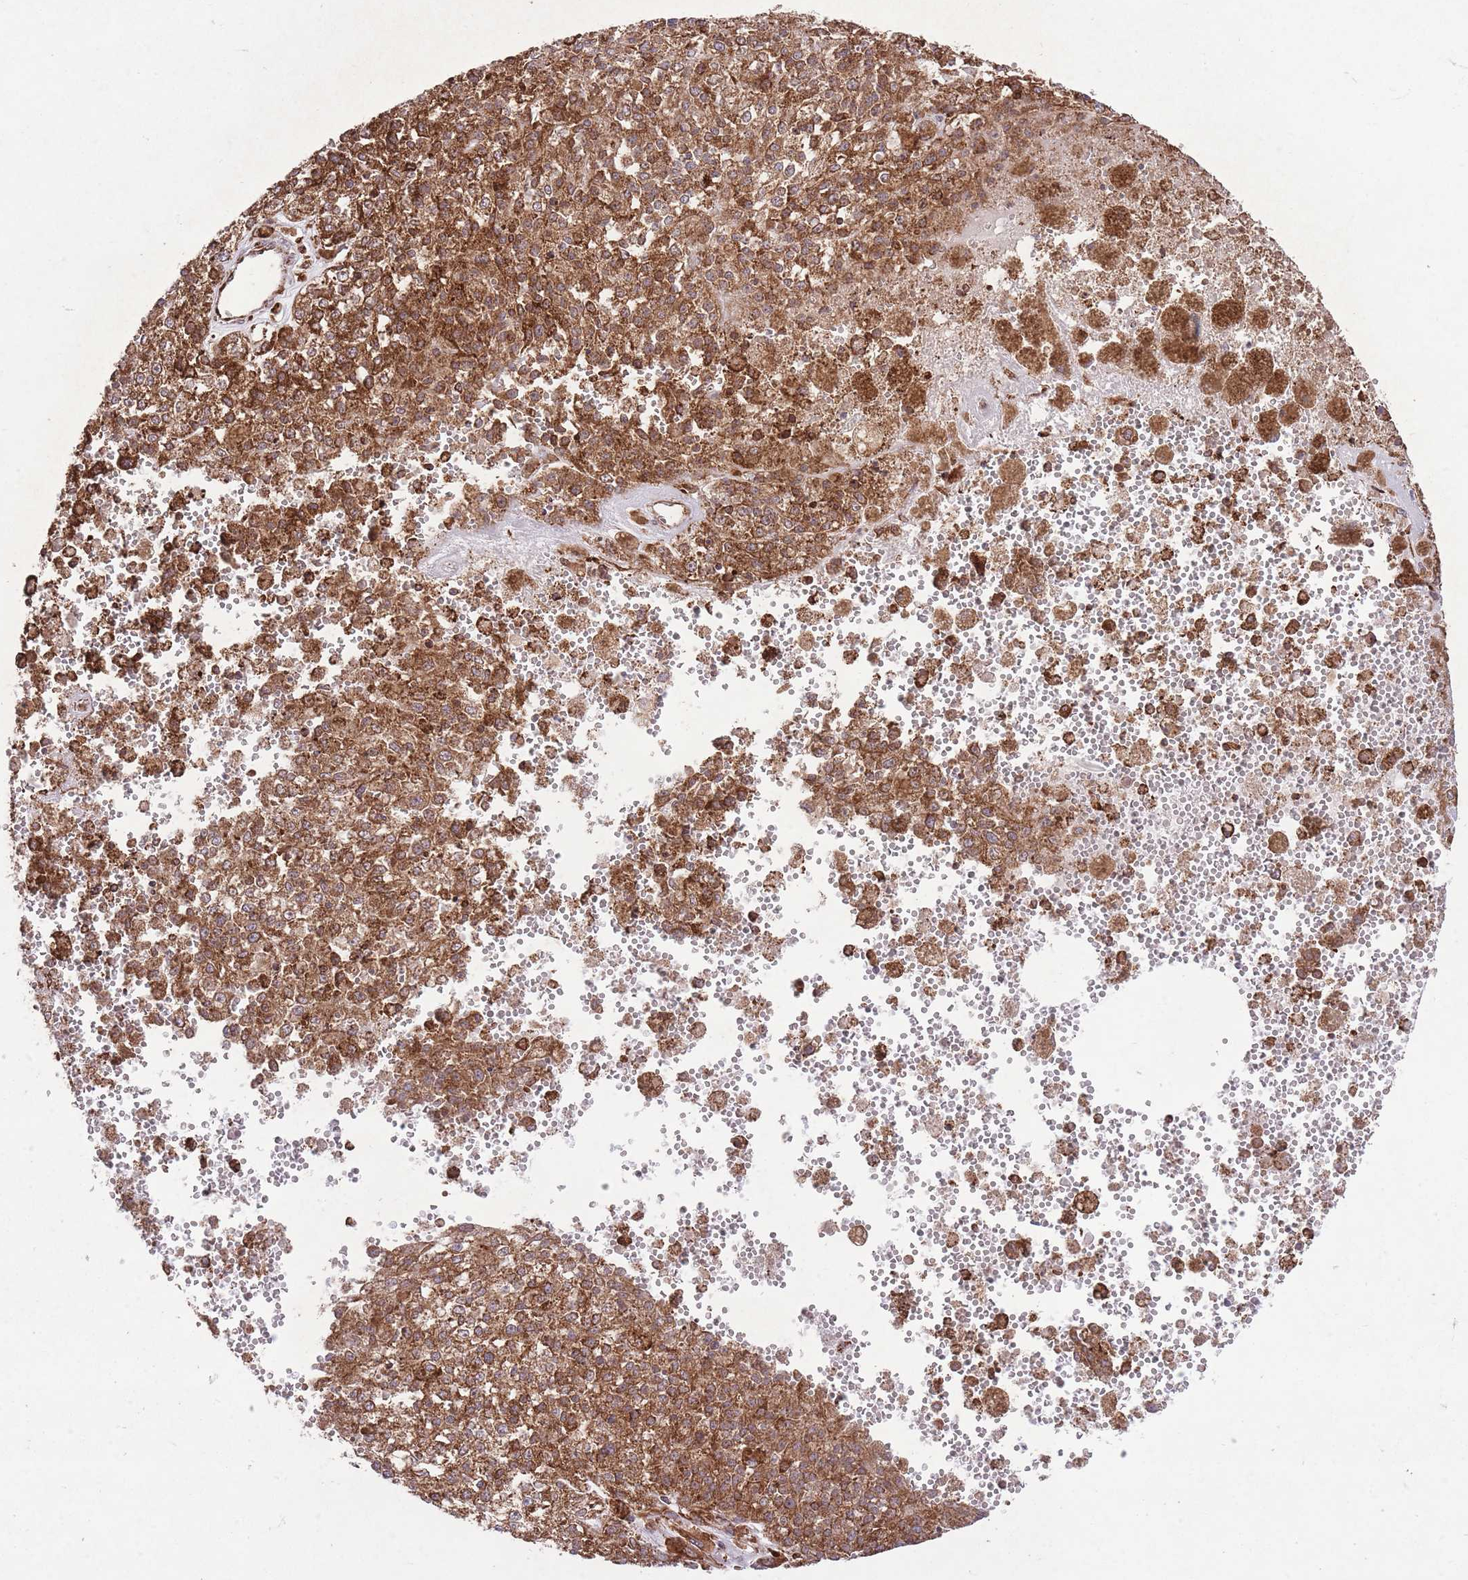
{"staining": {"intensity": "strong", "quantity": ">75%", "location": "cytoplasmic/membranous"}, "tissue": "melanoma", "cell_type": "Tumor cells", "image_type": "cancer", "snomed": [{"axis": "morphology", "description": "Malignant melanoma, NOS"}, {"axis": "topography", "description": "Skin"}], "caption": "Human melanoma stained with a protein marker shows strong staining in tumor cells.", "gene": "TTLL3", "patient": {"sex": "female", "age": 64}}